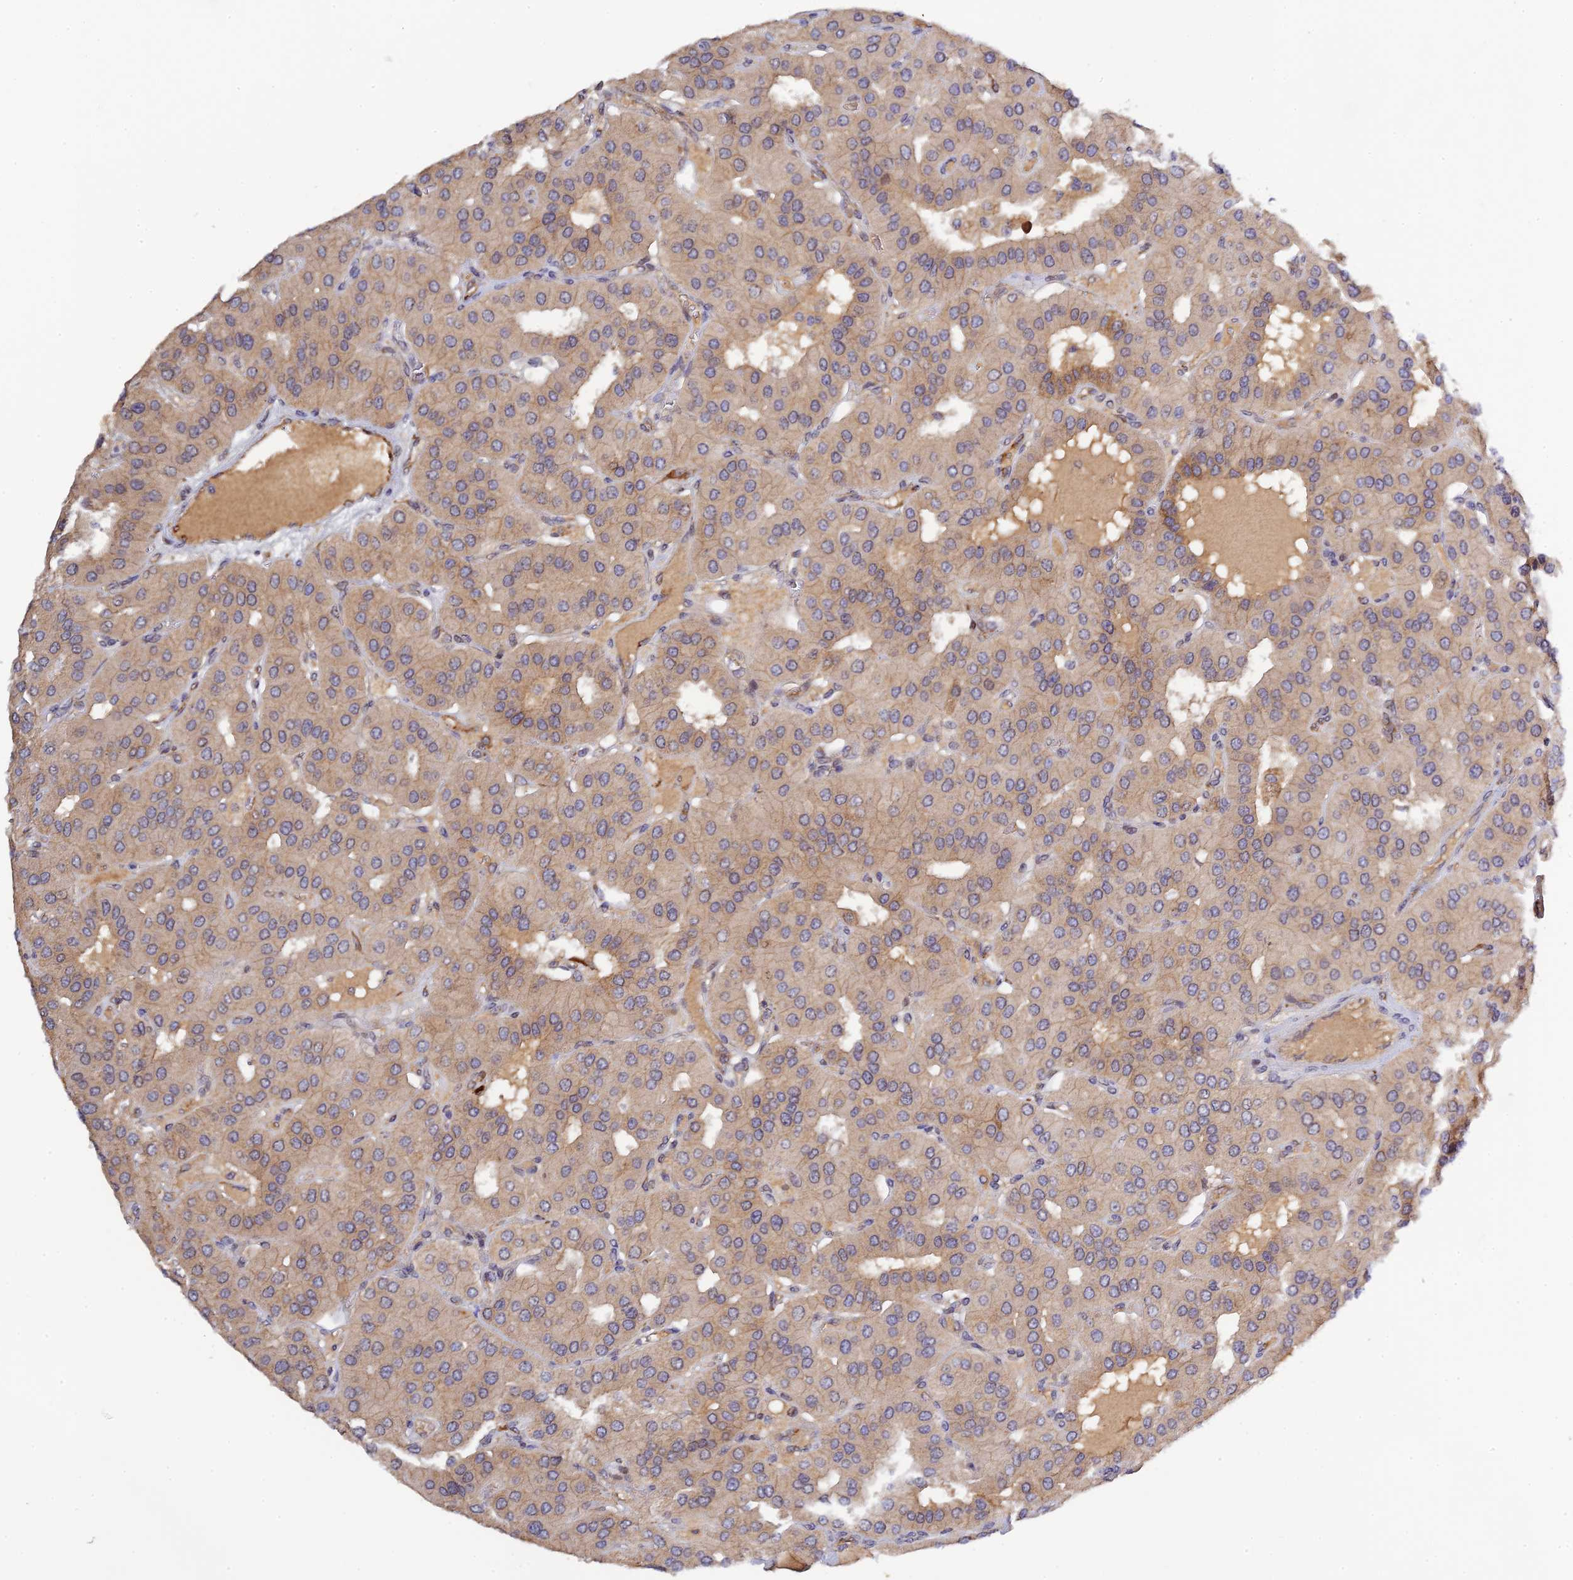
{"staining": {"intensity": "moderate", "quantity": "25%-75%", "location": "cytoplasmic/membranous"}, "tissue": "parathyroid gland", "cell_type": "Glandular cells", "image_type": "normal", "snomed": [{"axis": "morphology", "description": "Normal tissue, NOS"}, {"axis": "morphology", "description": "Adenoma, NOS"}, {"axis": "topography", "description": "Parathyroid gland"}], "caption": "Immunohistochemistry of unremarkable parathyroid gland displays medium levels of moderate cytoplasmic/membranous staining in about 25%-75% of glandular cells. (Brightfield microscopy of DAB IHC at high magnification).", "gene": "P3H3", "patient": {"sex": "female", "age": 86}}